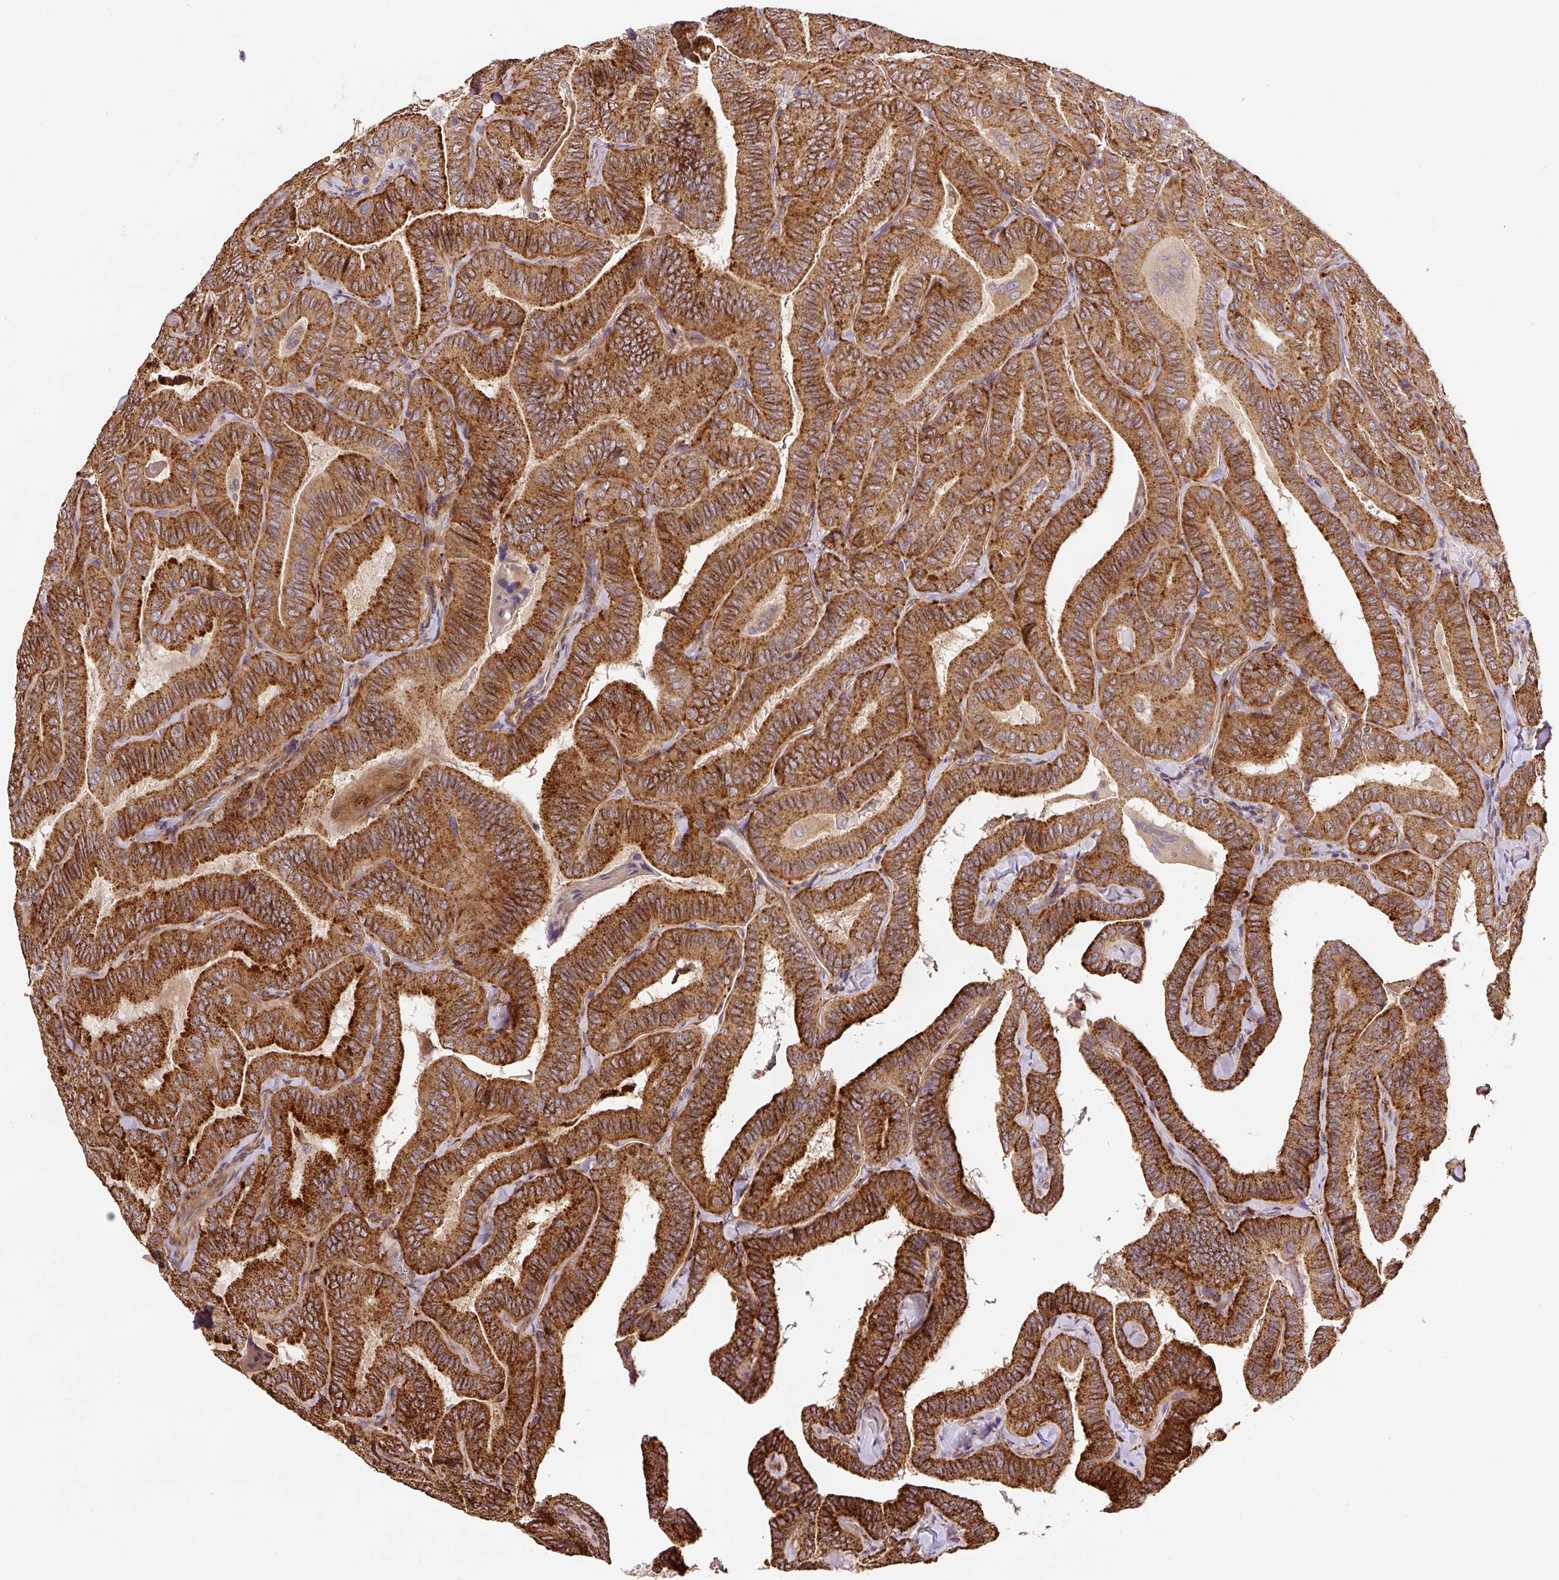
{"staining": {"intensity": "strong", "quantity": ">75%", "location": "cytoplasmic/membranous"}, "tissue": "thyroid cancer", "cell_type": "Tumor cells", "image_type": "cancer", "snomed": [{"axis": "morphology", "description": "Papillary adenocarcinoma, NOS"}, {"axis": "topography", "description": "Thyroid gland"}], "caption": "IHC histopathology image of neoplastic tissue: thyroid cancer (papillary adenocarcinoma) stained using IHC displays high levels of strong protein expression localized specifically in the cytoplasmic/membranous of tumor cells, appearing as a cytoplasmic/membranous brown color.", "gene": "RNF170", "patient": {"sex": "male", "age": 61}}